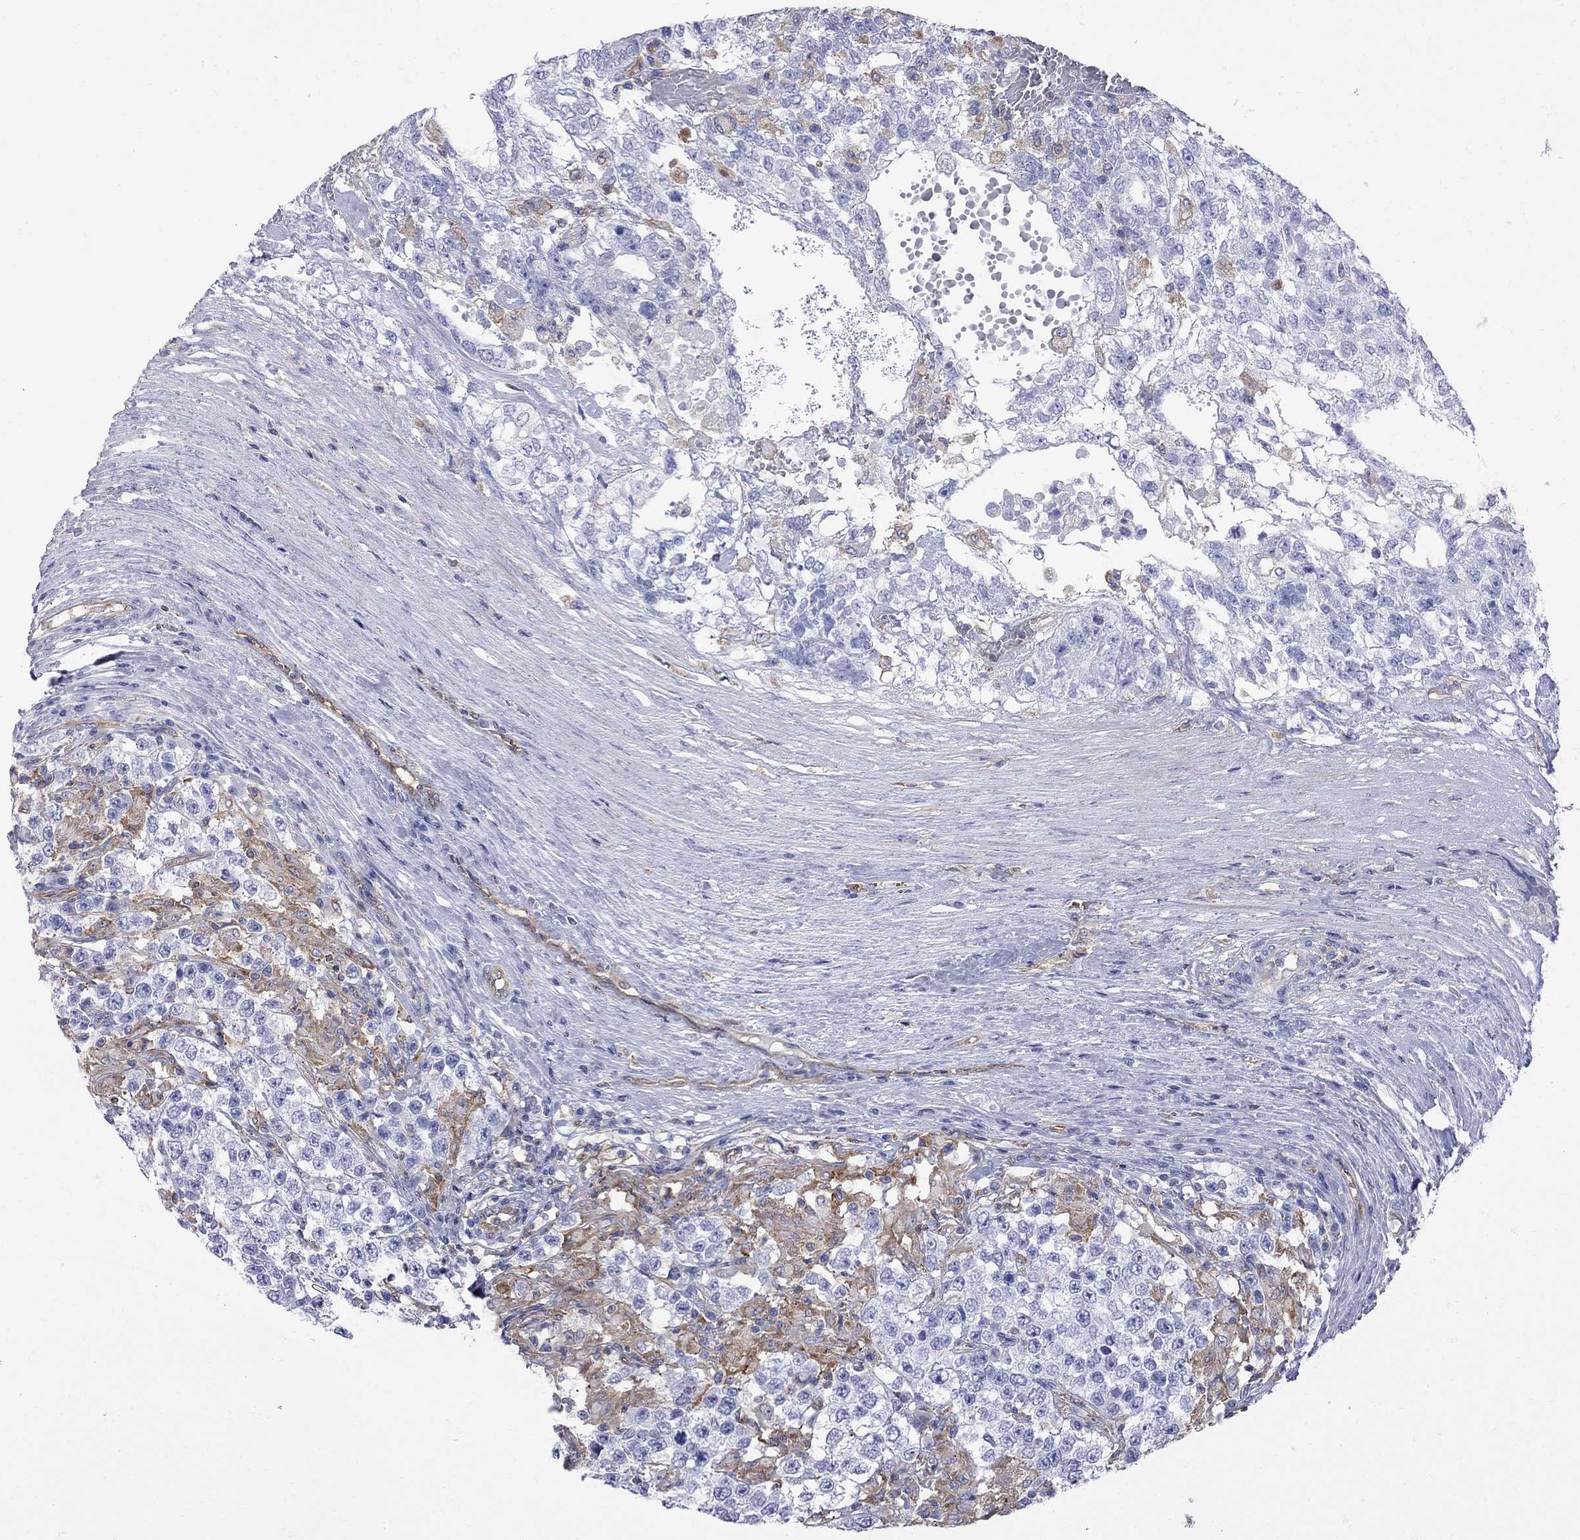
{"staining": {"intensity": "negative", "quantity": "none", "location": "none"}, "tissue": "testis cancer", "cell_type": "Tumor cells", "image_type": "cancer", "snomed": [{"axis": "morphology", "description": "Seminoma, NOS"}, {"axis": "morphology", "description": "Carcinoma, Embryonal, NOS"}, {"axis": "topography", "description": "Testis"}], "caption": "Immunohistochemical staining of human testis cancer (embryonal carcinoma) shows no significant staining in tumor cells.", "gene": "ABI3", "patient": {"sex": "male", "age": 41}}